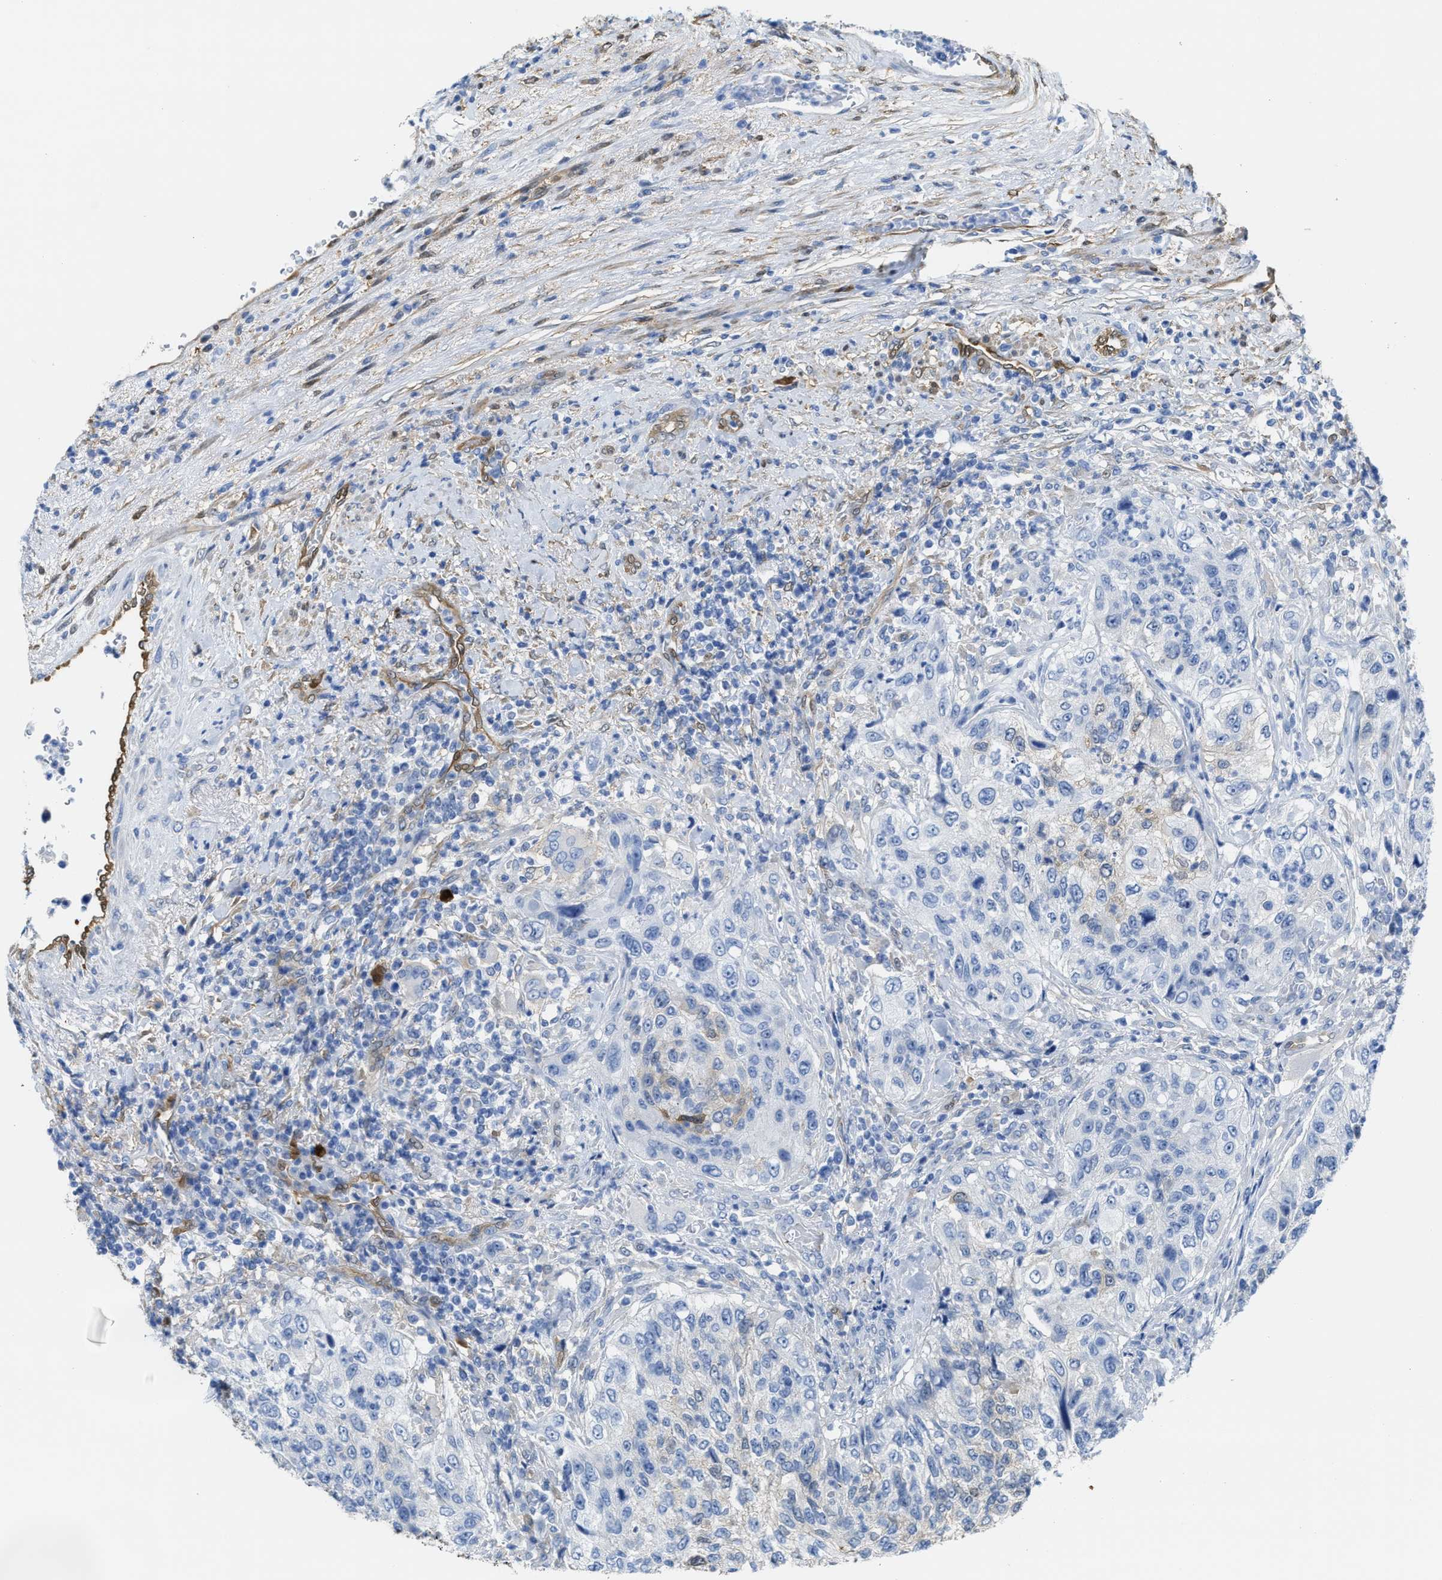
{"staining": {"intensity": "negative", "quantity": "none", "location": "none"}, "tissue": "urothelial cancer", "cell_type": "Tumor cells", "image_type": "cancer", "snomed": [{"axis": "morphology", "description": "Urothelial carcinoma, High grade"}, {"axis": "topography", "description": "Urinary bladder"}], "caption": "Immunohistochemical staining of urothelial cancer demonstrates no significant expression in tumor cells.", "gene": "ASS1", "patient": {"sex": "female", "age": 60}}